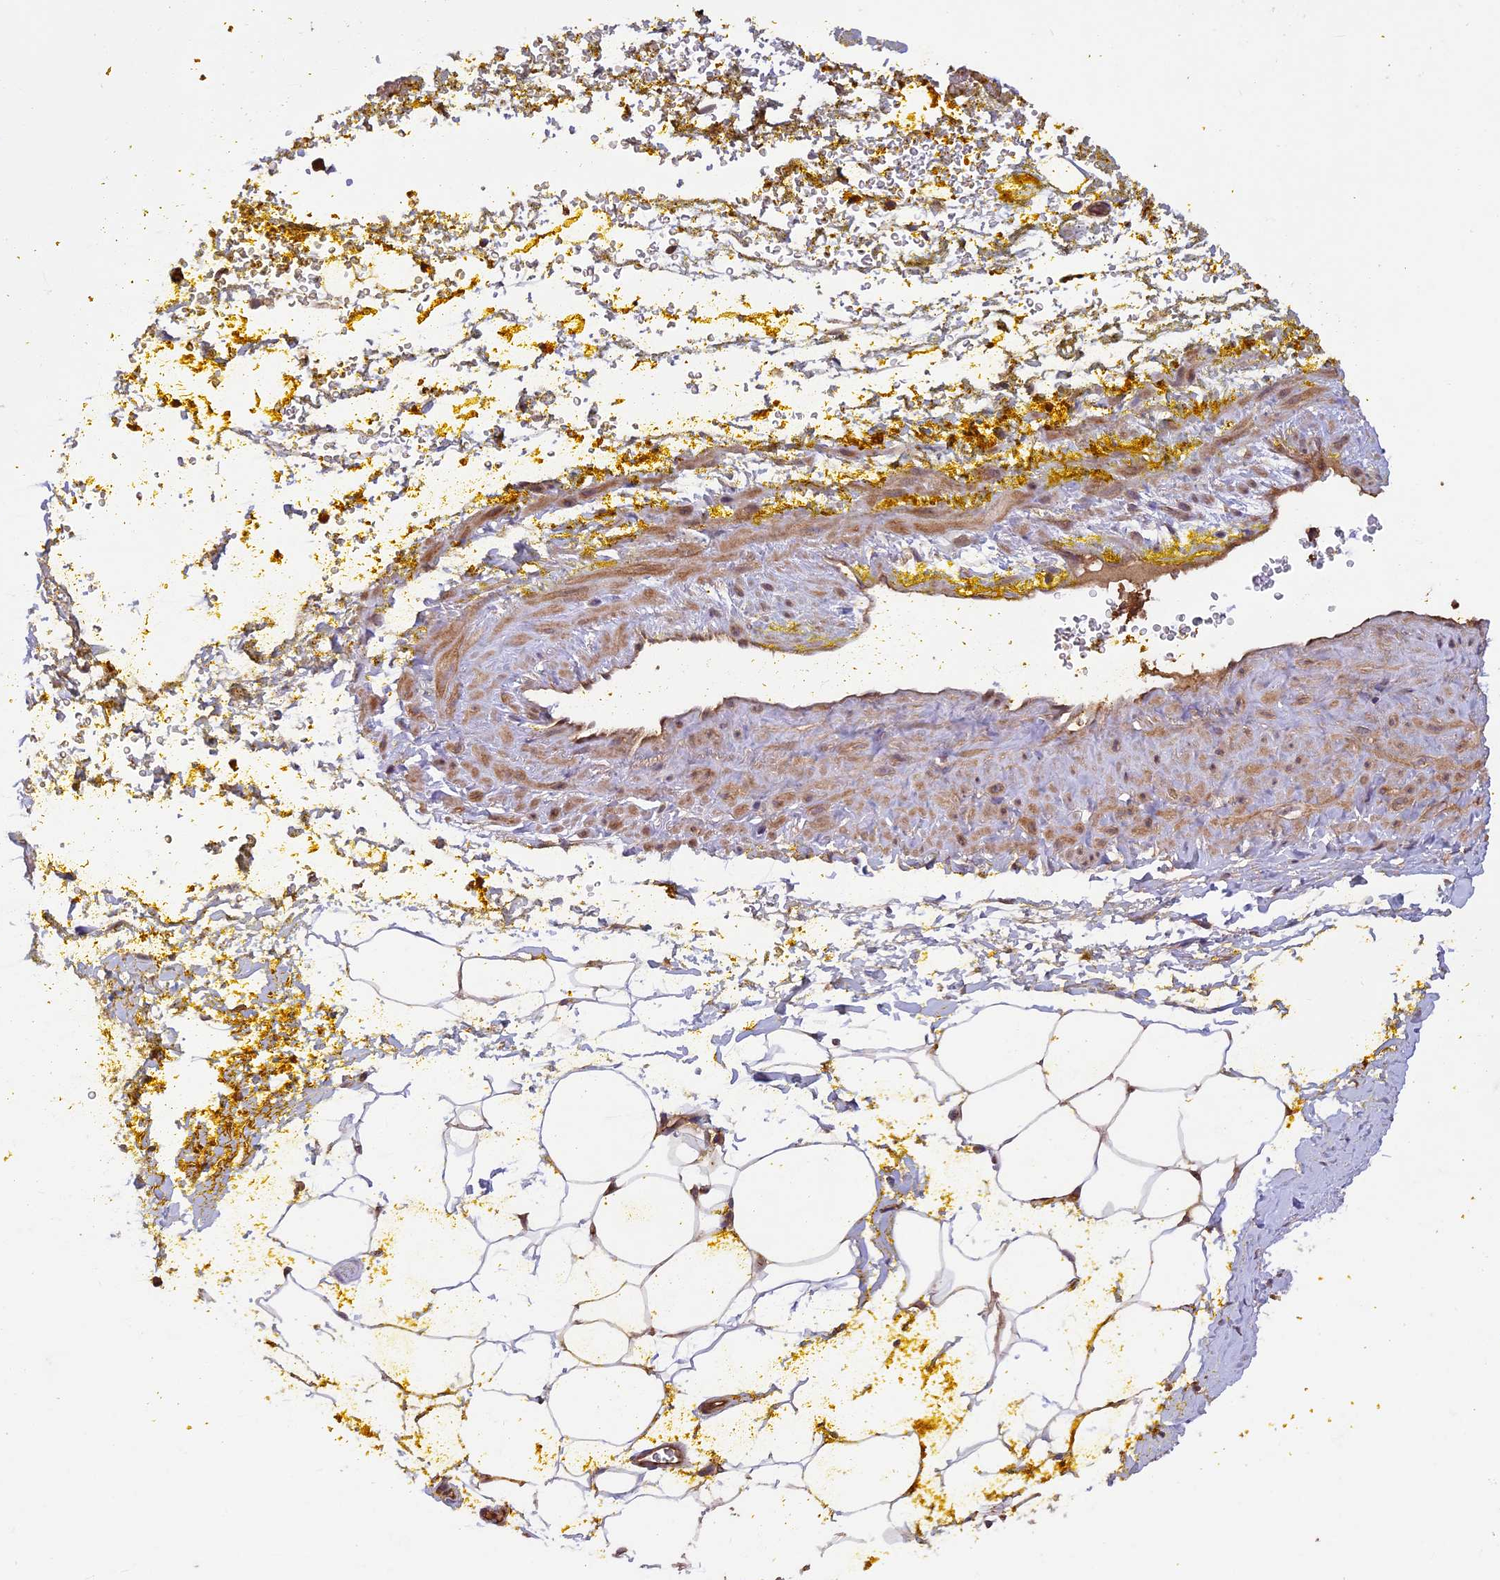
{"staining": {"intensity": "negative", "quantity": "none", "location": "none"}, "tissue": "adipose tissue", "cell_type": "Adipocytes", "image_type": "normal", "snomed": [{"axis": "morphology", "description": "Normal tissue, NOS"}, {"axis": "morphology", "description": "Adenocarcinoma, Low grade"}, {"axis": "topography", "description": "Prostate"}, {"axis": "topography", "description": "Peripheral nerve tissue"}], "caption": "Adipose tissue stained for a protein using immunohistochemistry demonstrates no staining adipocytes.", "gene": "CCDC125", "patient": {"sex": "male", "age": 63}}